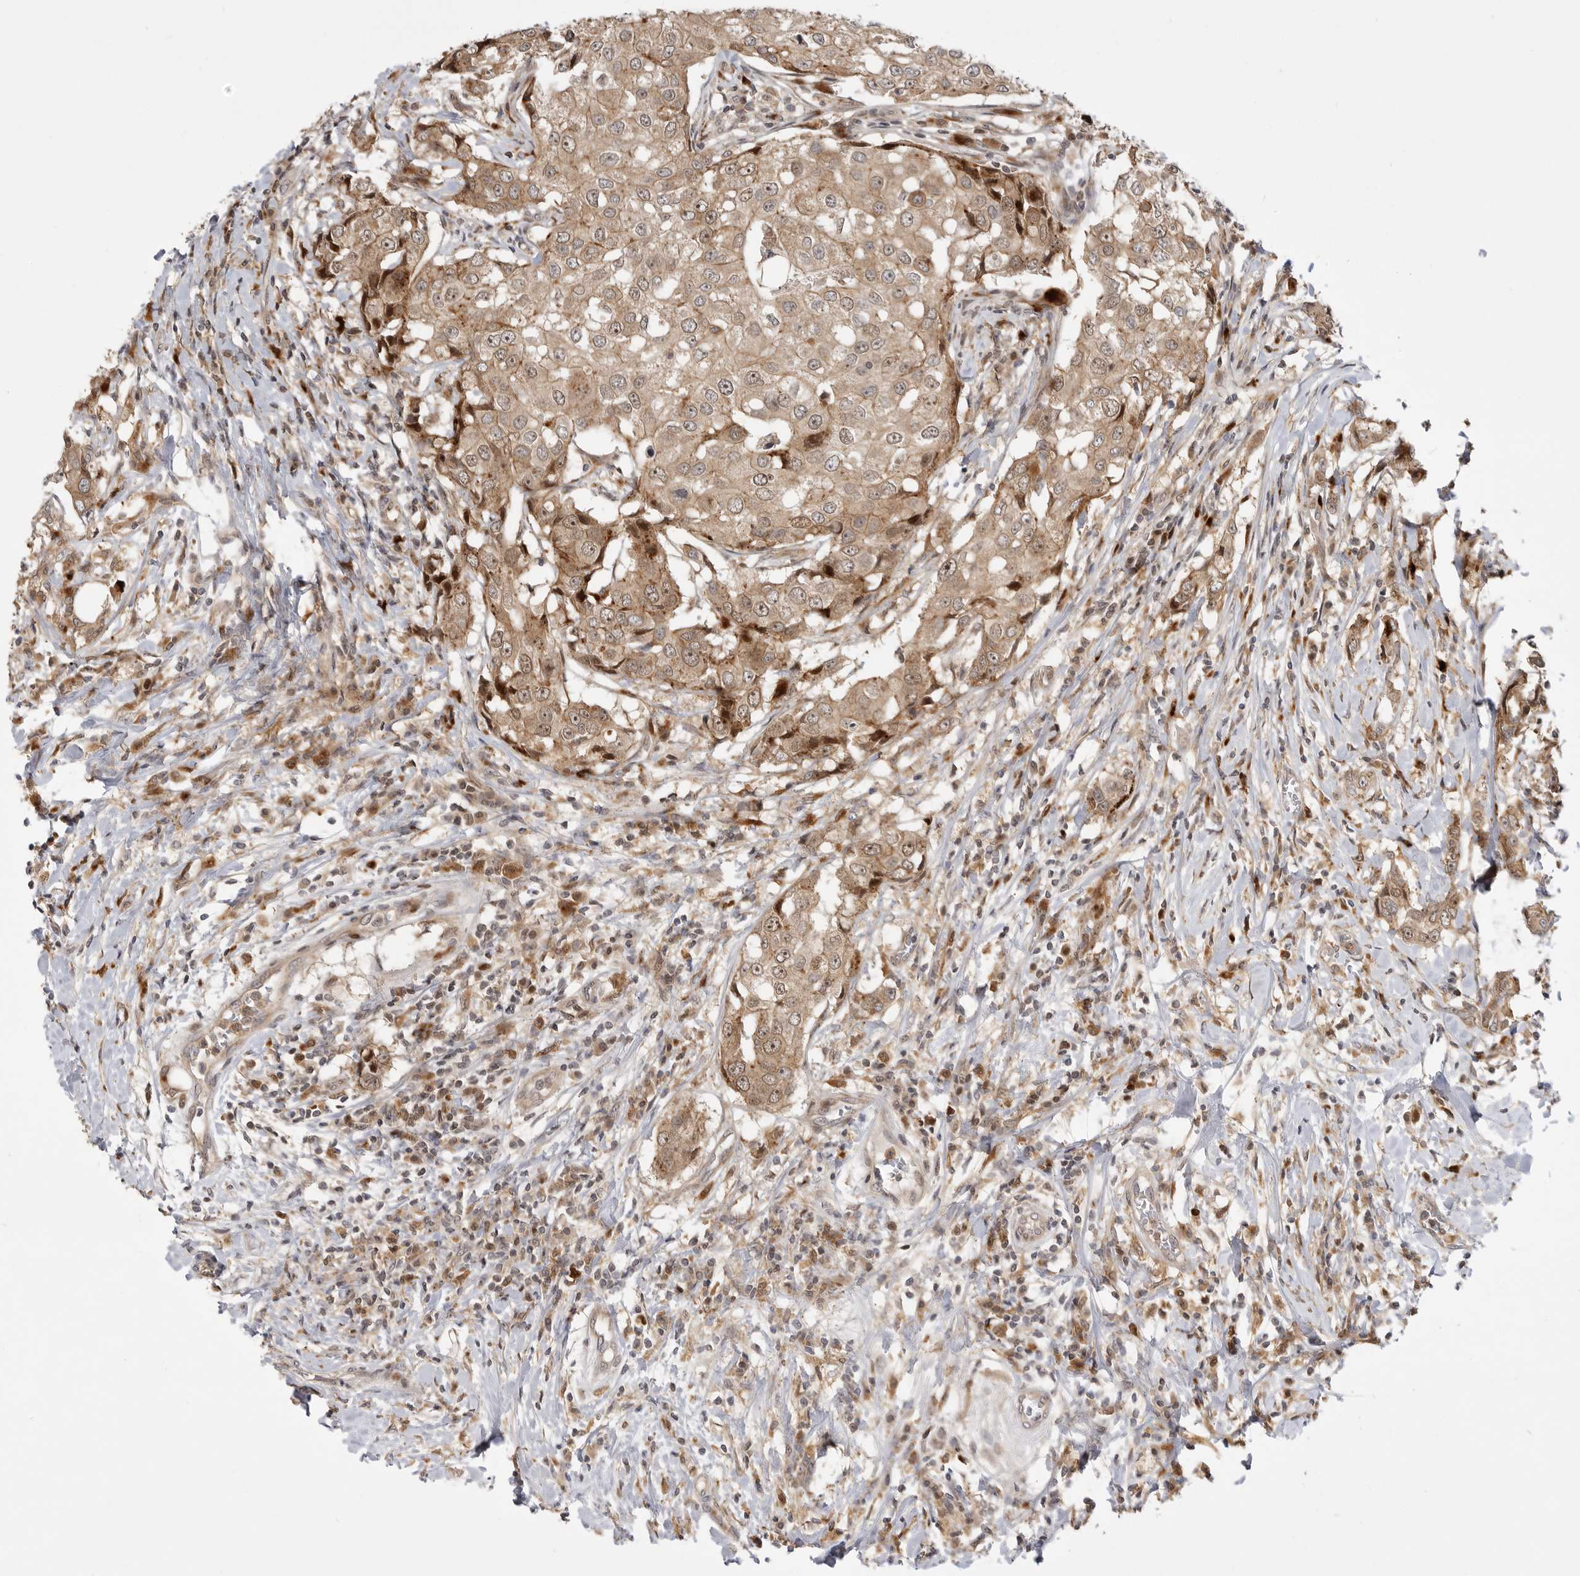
{"staining": {"intensity": "moderate", "quantity": ">75%", "location": "cytoplasmic/membranous"}, "tissue": "breast cancer", "cell_type": "Tumor cells", "image_type": "cancer", "snomed": [{"axis": "morphology", "description": "Duct carcinoma"}, {"axis": "topography", "description": "Breast"}], "caption": "Brown immunohistochemical staining in human breast cancer displays moderate cytoplasmic/membranous expression in about >75% of tumor cells.", "gene": "CSNK1G3", "patient": {"sex": "female", "age": 27}}